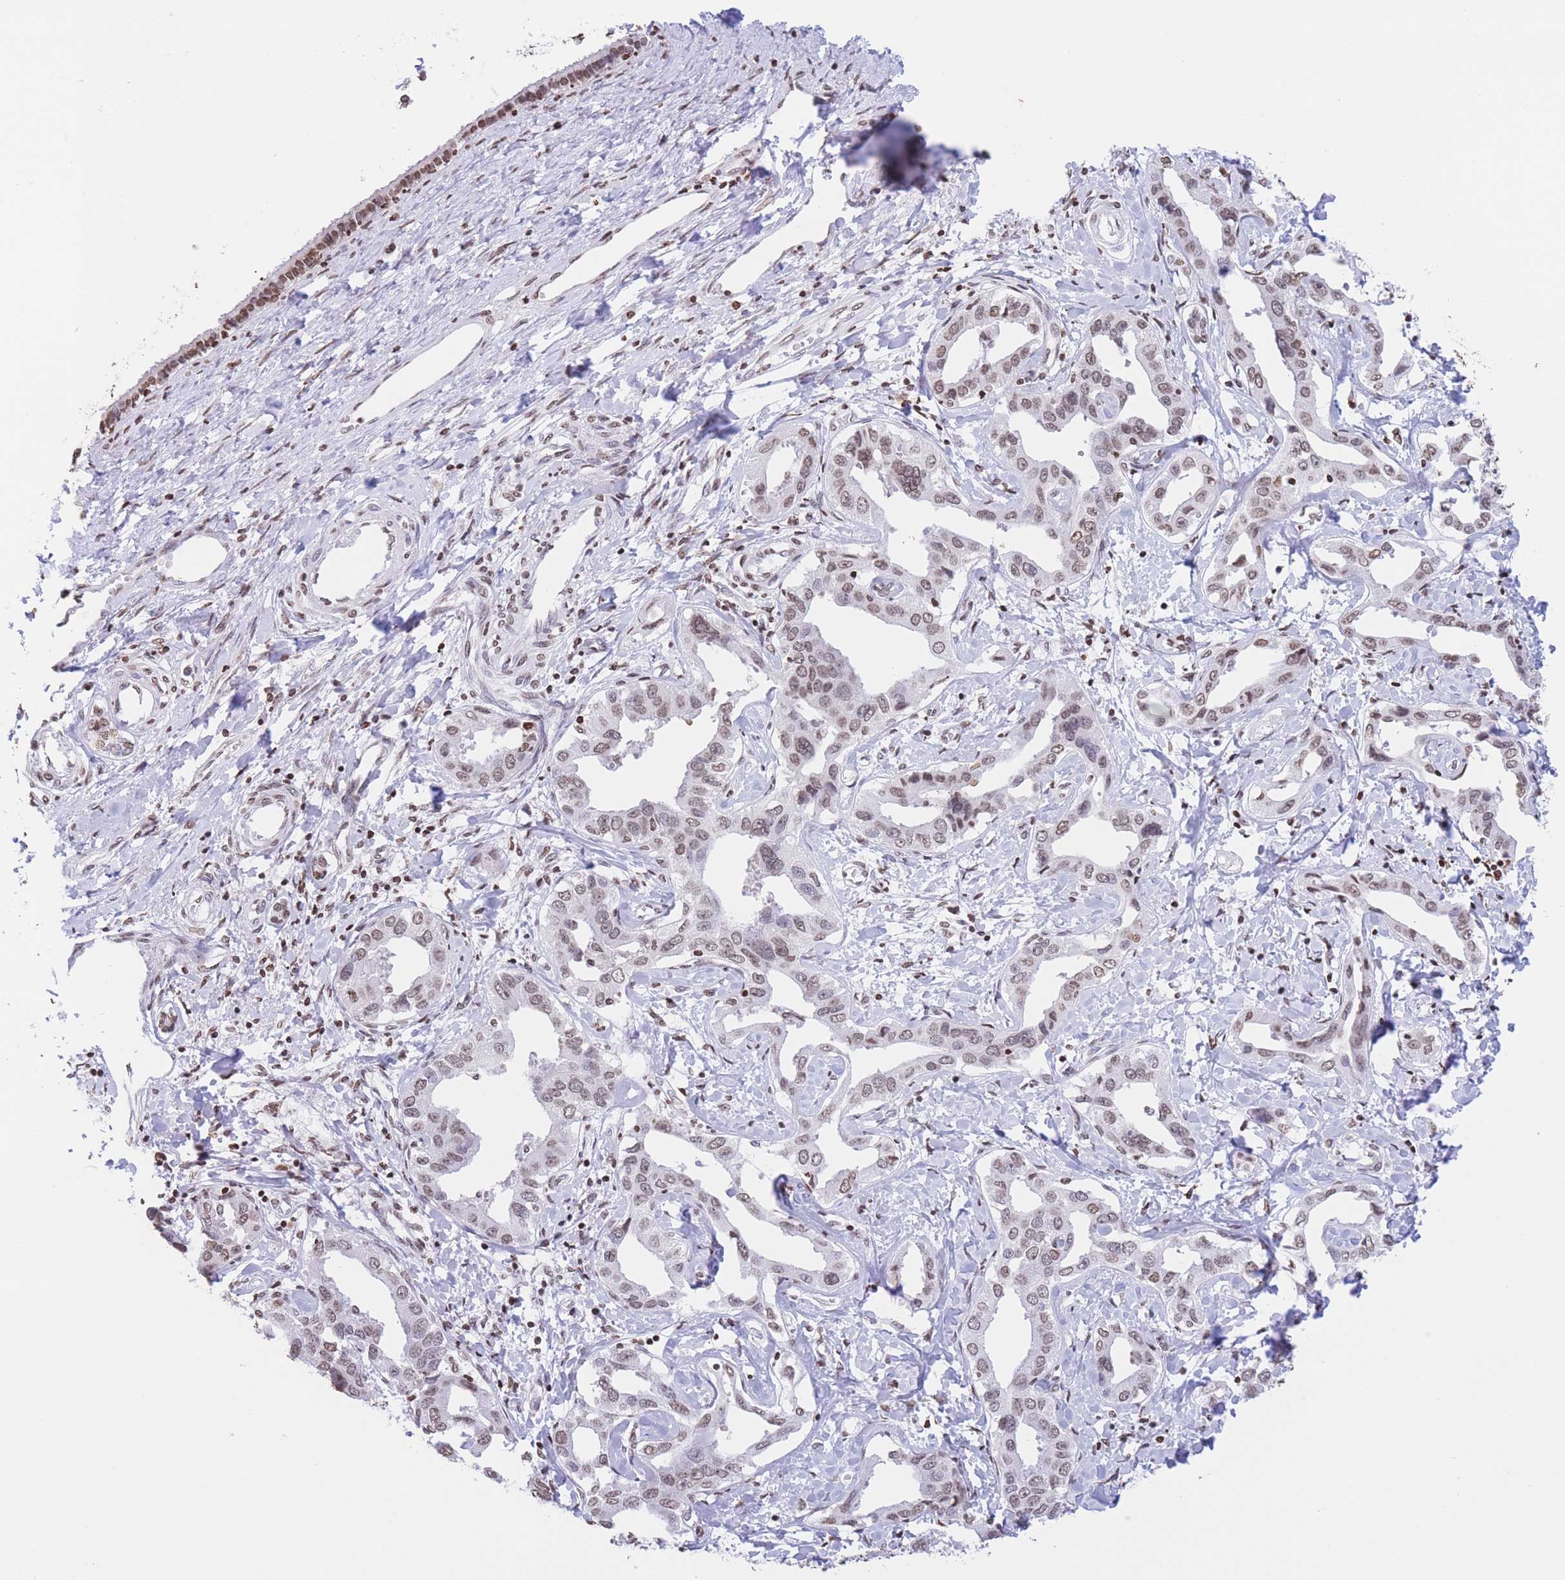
{"staining": {"intensity": "moderate", "quantity": ">75%", "location": "nuclear"}, "tissue": "liver cancer", "cell_type": "Tumor cells", "image_type": "cancer", "snomed": [{"axis": "morphology", "description": "Cholangiocarcinoma"}, {"axis": "topography", "description": "Liver"}], "caption": "This is an image of immunohistochemistry (IHC) staining of liver cholangiocarcinoma, which shows moderate positivity in the nuclear of tumor cells.", "gene": "H2BC11", "patient": {"sex": "male", "age": 59}}